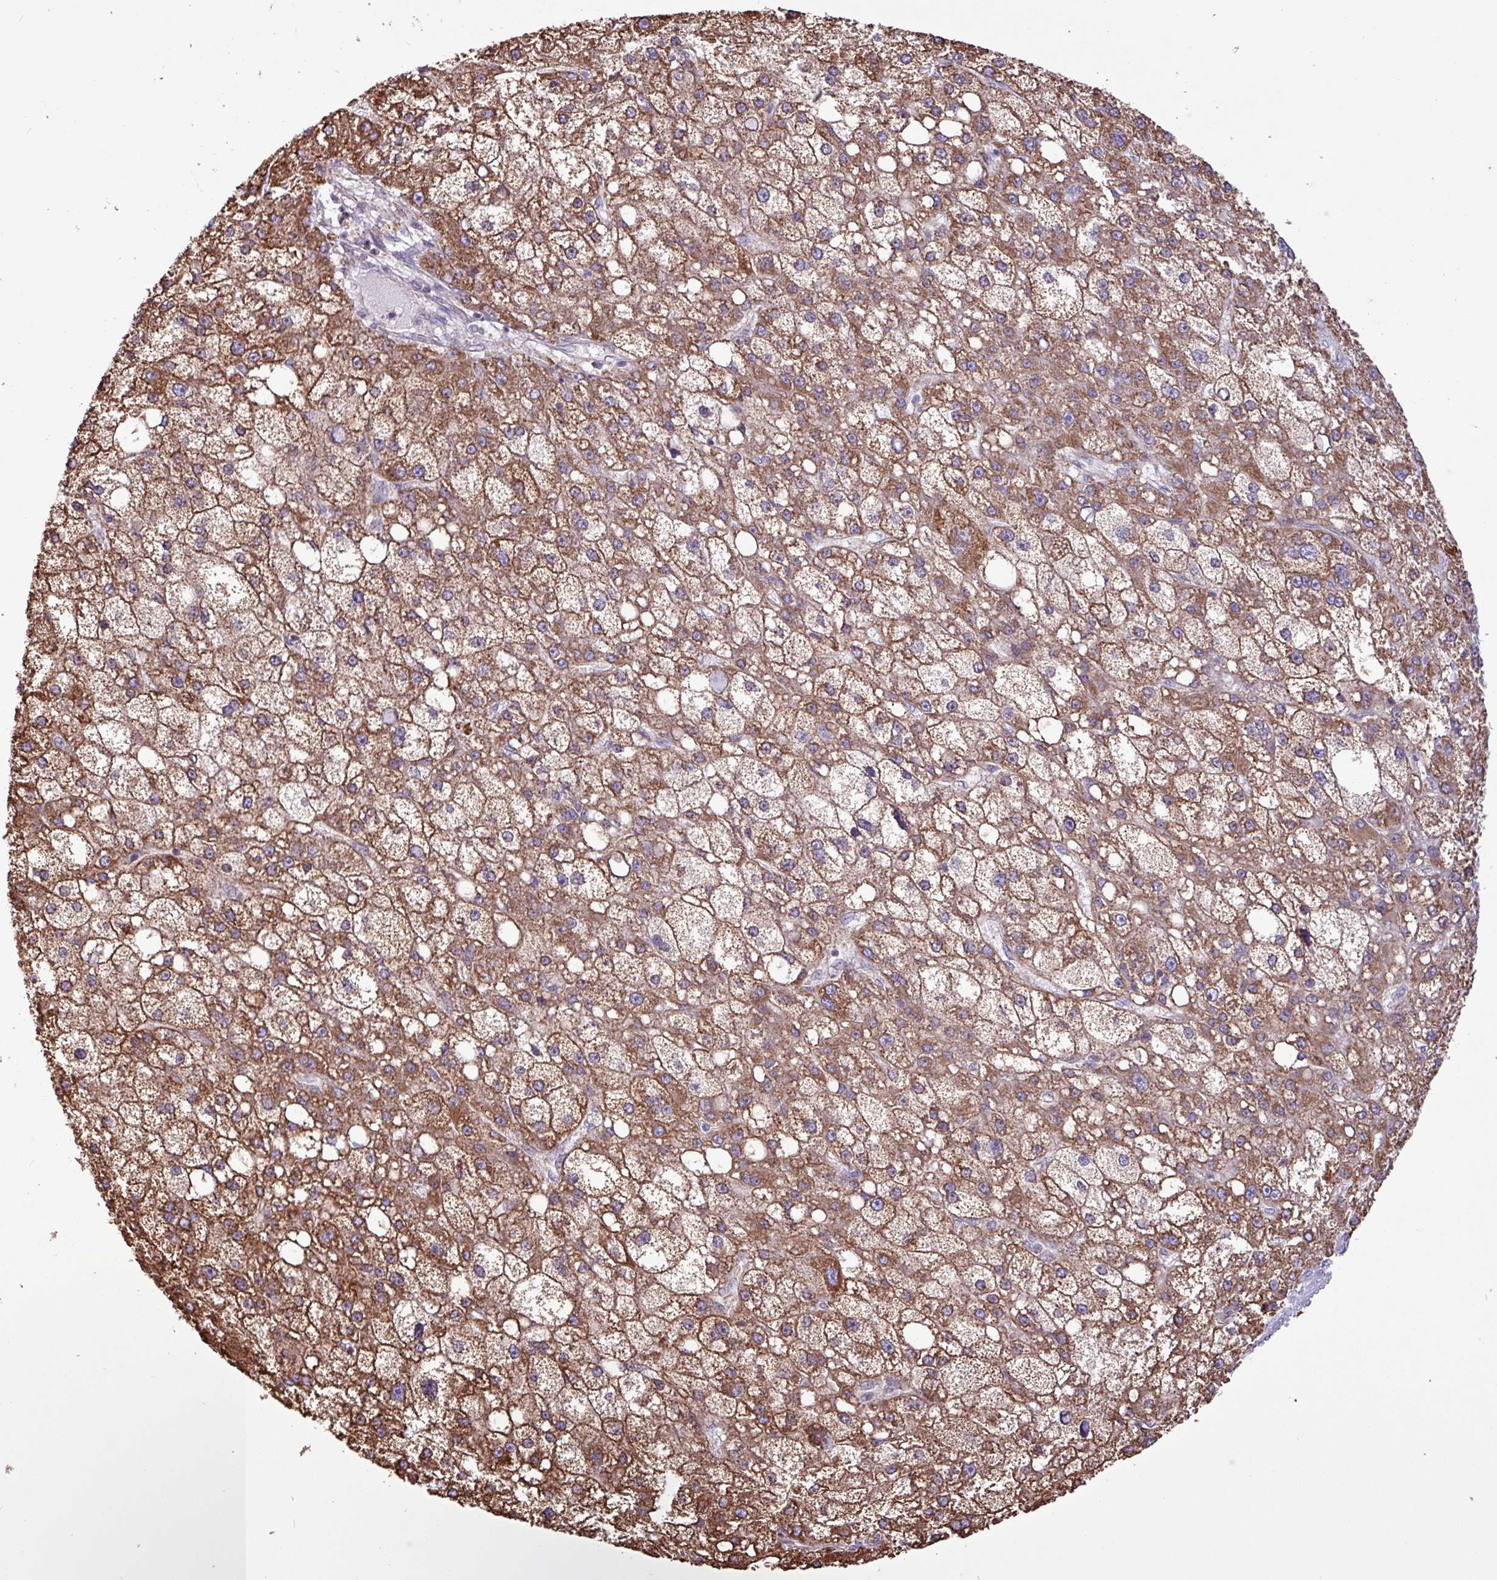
{"staining": {"intensity": "strong", "quantity": ">75%", "location": "cytoplasmic/membranous"}, "tissue": "liver cancer", "cell_type": "Tumor cells", "image_type": "cancer", "snomed": [{"axis": "morphology", "description": "Carcinoma, Hepatocellular, NOS"}, {"axis": "topography", "description": "Liver"}], "caption": "Hepatocellular carcinoma (liver) tissue demonstrates strong cytoplasmic/membranous expression in approximately >75% of tumor cells", "gene": "RTL3", "patient": {"sex": "male", "age": 67}}